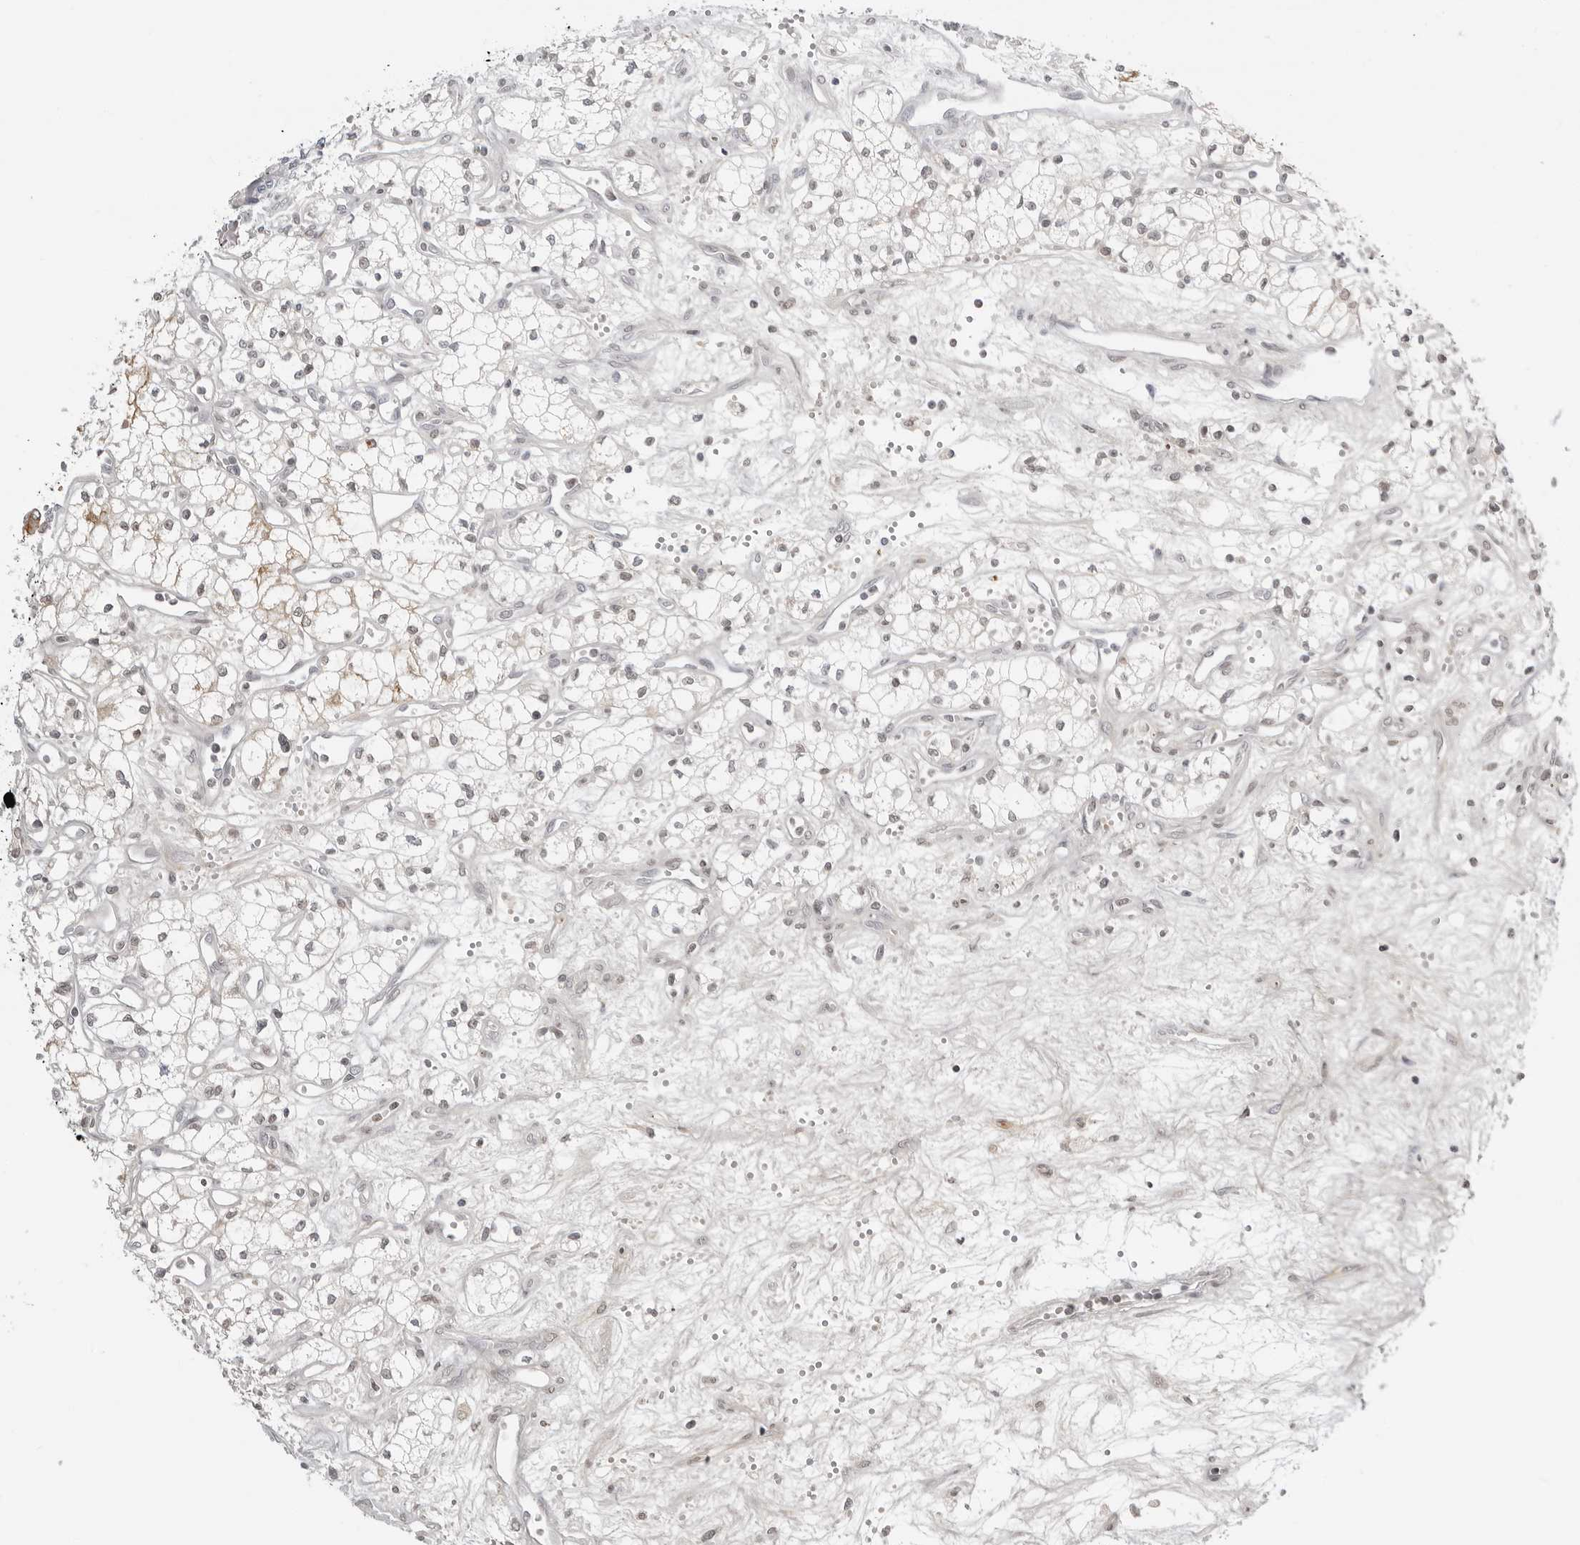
{"staining": {"intensity": "negative", "quantity": "none", "location": "none"}, "tissue": "renal cancer", "cell_type": "Tumor cells", "image_type": "cancer", "snomed": [{"axis": "morphology", "description": "Adenocarcinoma, NOS"}, {"axis": "topography", "description": "Kidney"}], "caption": "Immunohistochemical staining of renal cancer shows no significant expression in tumor cells.", "gene": "SERPINF2", "patient": {"sex": "male", "age": 59}}